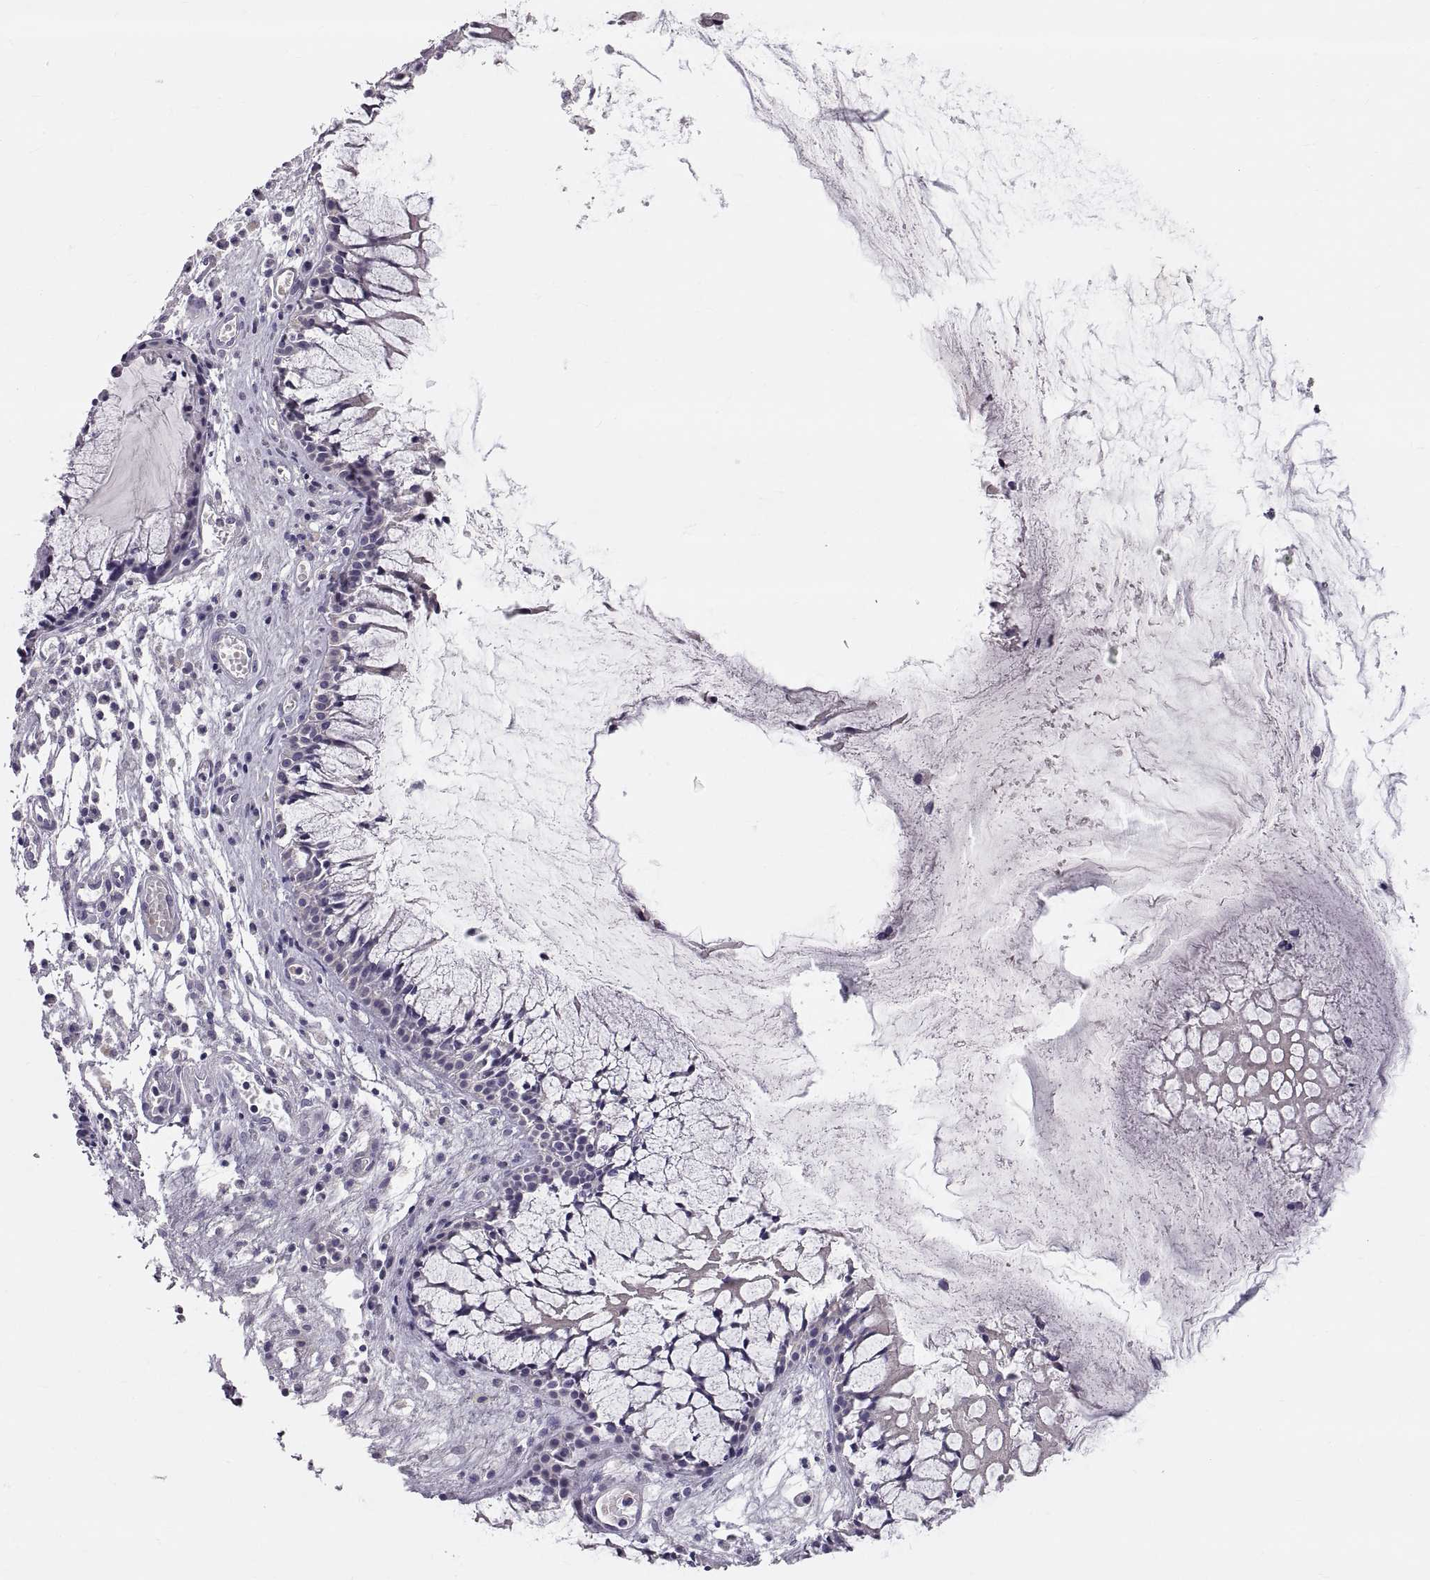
{"staining": {"intensity": "negative", "quantity": "none", "location": "none"}, "tissue": "nasopharynx", "cell_type": "Respiratory epithelial cells", "image_type": "normal", "snomed": [{"axis": "morphology", "description": "Normal tissue, NOS"}, {"axis": "topography", "description": "Nasopharynx"}], "caption": "The photomicrograph reveals no staining of respiratory epithelial cells in unremarkable nasopharynx.", "gene": "ADAM32", "patient": {"sex": "female", "age": 47}}